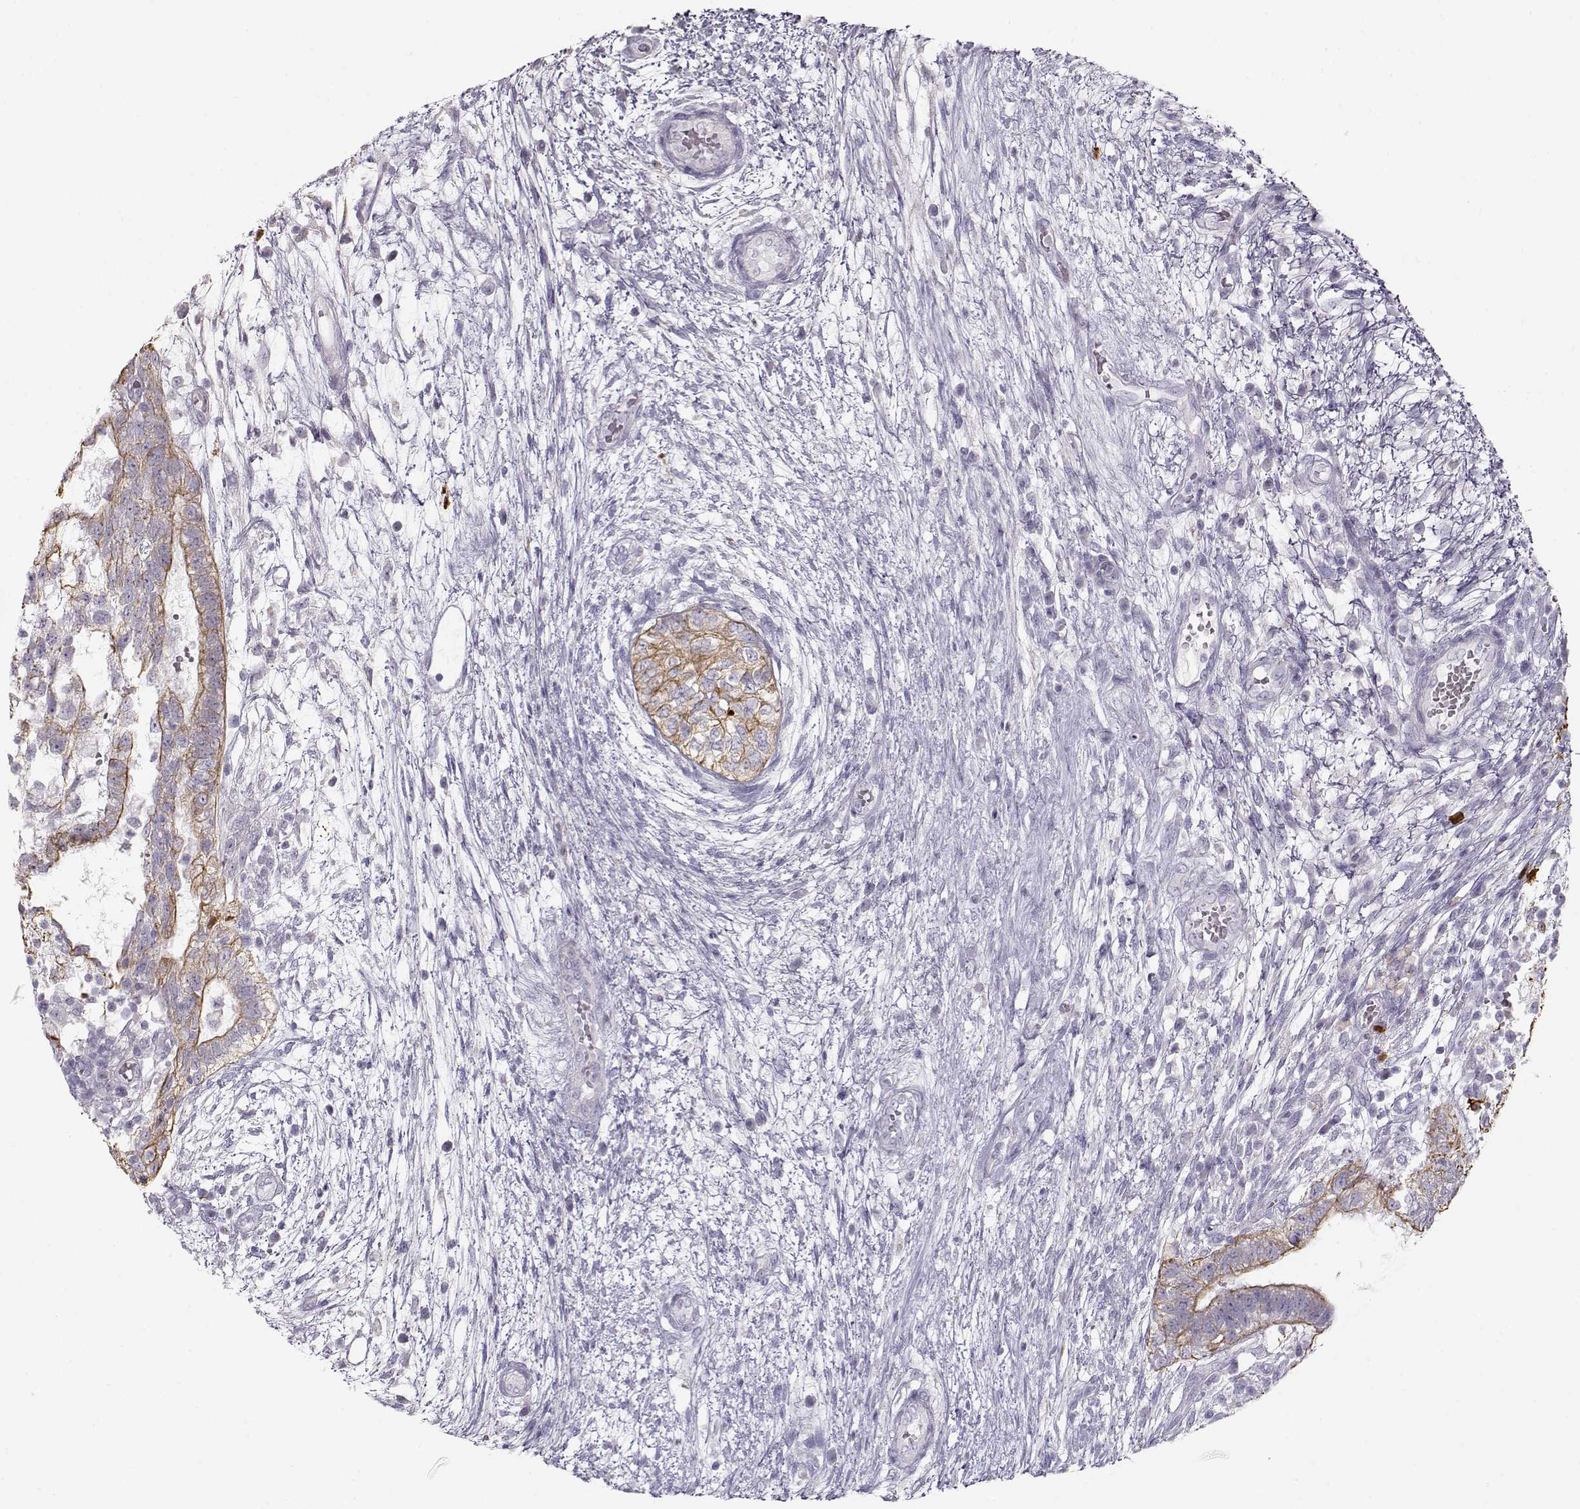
{"staining": {"intensity": "moderate", "quantity": "25%-75%", "location": "cytoplasmic/membranous"}, "tissue": "testis cancer", "cell_type": "Tumor cells", "image_type": "cancer", "snomed": [{"axis": "morphology", "description": "Normal tissue, NOS"}, {"axis": "morphology", "description": "Carcinoma, Embryonal, NOS"}, {"axis": "topography", "description": "Testis"}, {"axis": "topography", "description": "Epididymis"}], "caption": "Immunohistochemical staining of testis cancer demonstrates medium levels of moderate cytoplasmic/membranous expression in about 25%-75% of tumor cells. (DAB (3,3'-diaminobenzidine) IHC, brown staining for protein, blue staining for nuclei).", "gene": "S100B", "patient": {"sex": "male", "age": 32}}